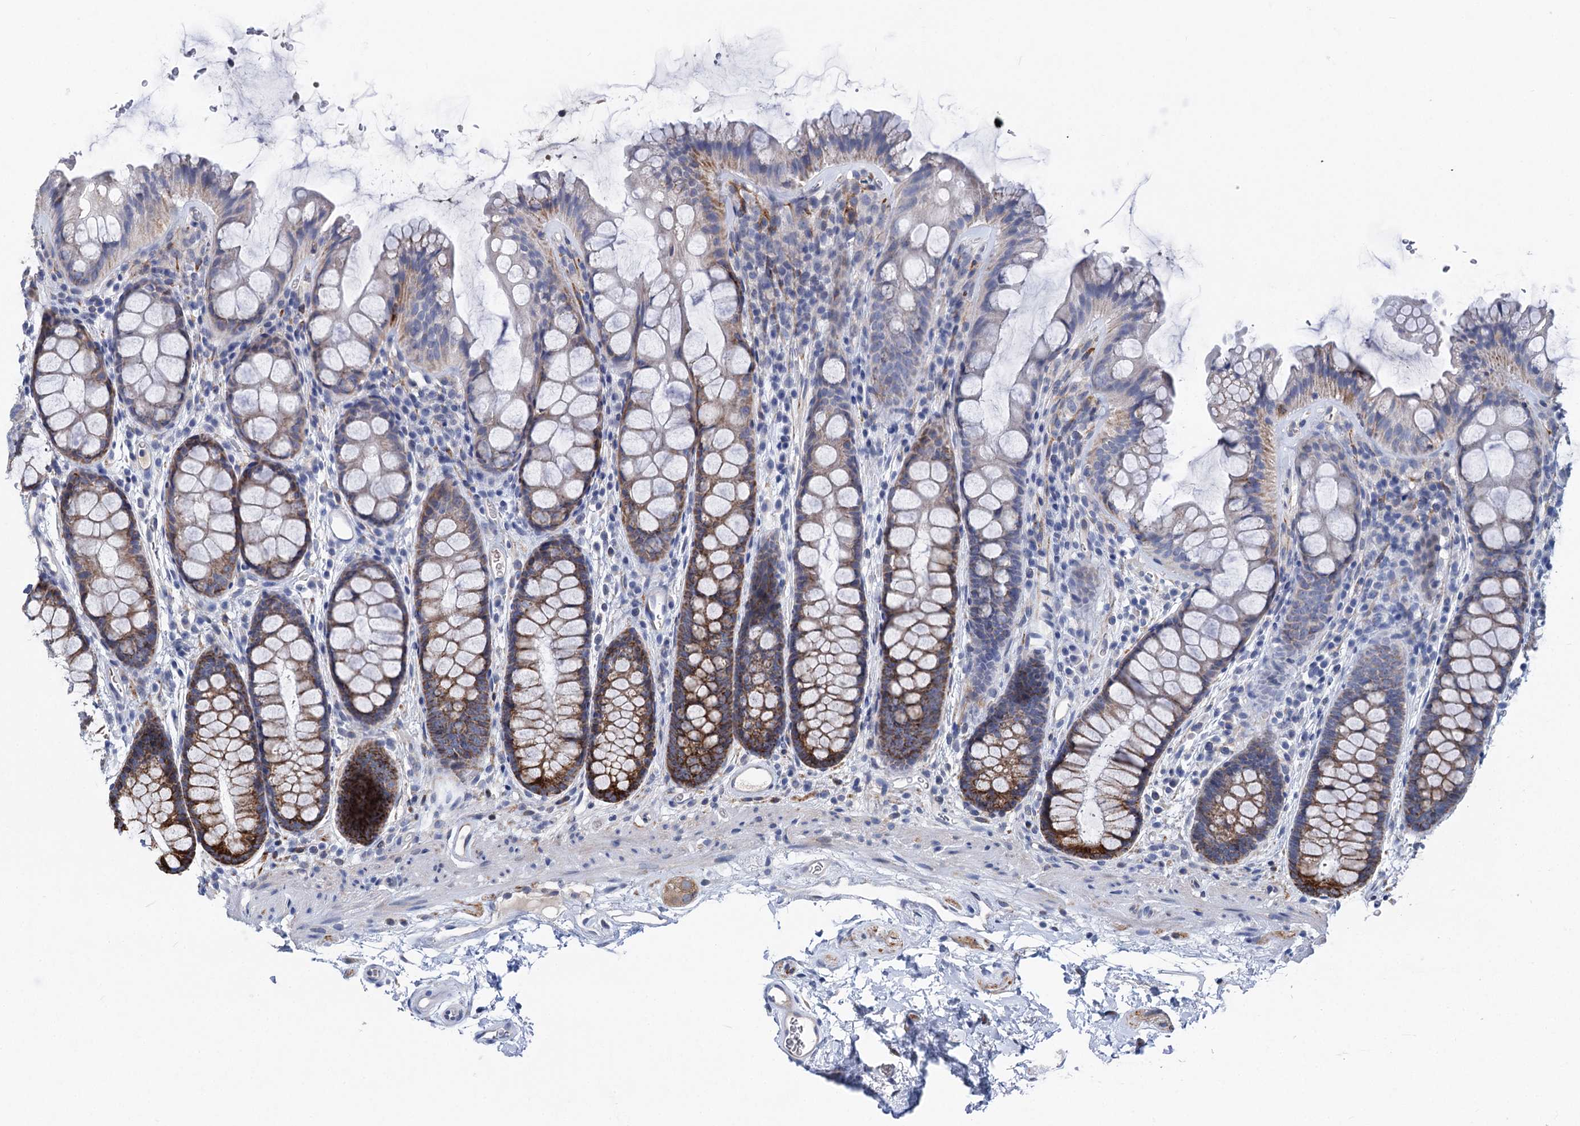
{"staining": {"intensity": "negative", "quantity": "none", "location": "none"}, "tissue": "colon", "cell_type": "Endothelial cells", "image_type": "normal", "snomed": [{"axis": "morphology", "description": "Normal tissue, NOS"}, {"axis": "topography", "description": "Colon"}], "caption": "Immunohistochemistry (IHC) of normal colon shows no positivity in endothelial cells.", "gene": "CHDH", "patient": {"sex": "female", "age": 82}}